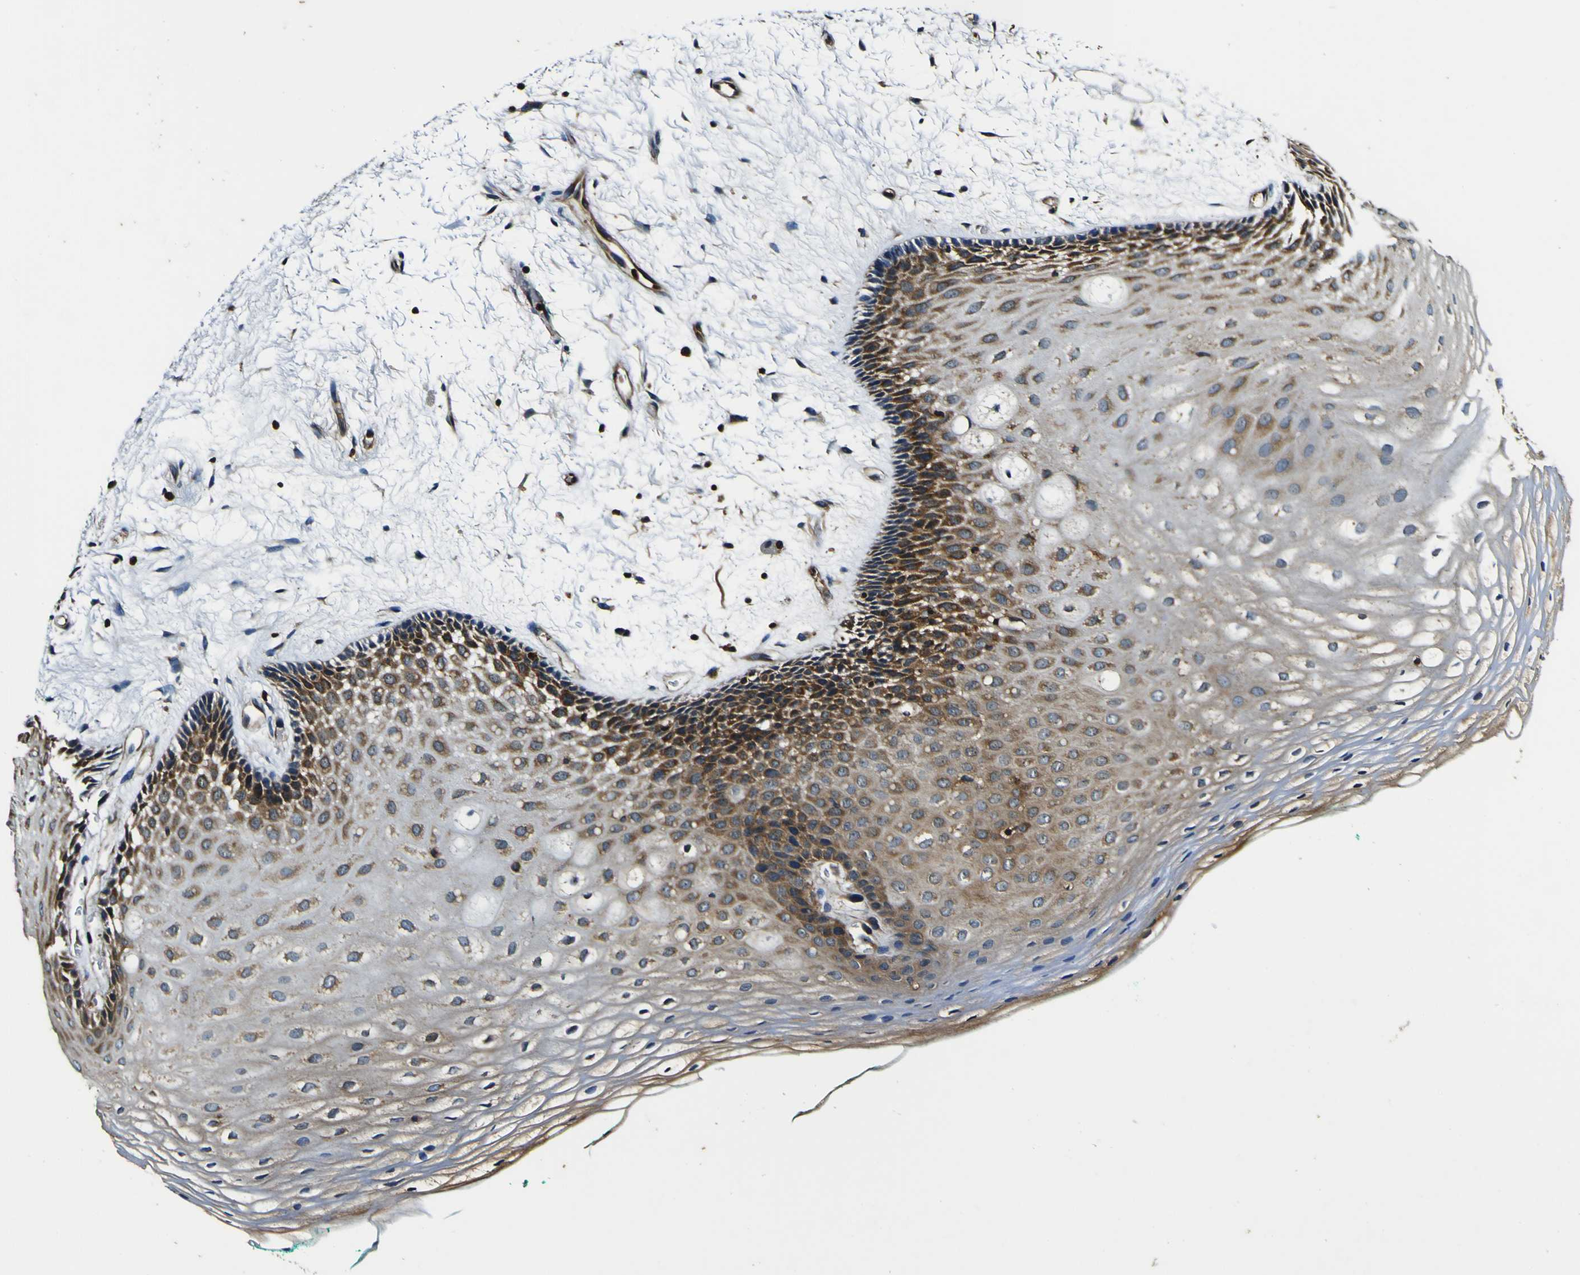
{"staining": {"intensity": "moderate", "quantity": "25%-75%", "location": "cytoplasmic/membranous"}, "tissue": "oral mucosa", "cell_type": "Squamous epithelial cells", "image_type": "normal", "snomed": [{"axis": "morphology", "description": "Normal tissue, NOS"}, {"axis": "topography", "description": "Skeletal muscle"}, {"axis": "topography", "description": "Oral tissue"}, {"axis": "topography", "description": "Peripheral nerve tissue"}], "caption": "The immunohistochemical stain highlights moderate cytoplasmic/membranous staining in squamous epithelial cells of normal oral mucosa. (DAB IHC, brown staining for protein, blue staining for nuclei).", "gene": "RHOT2", "patient": {"sex": "female", "age": 84}}